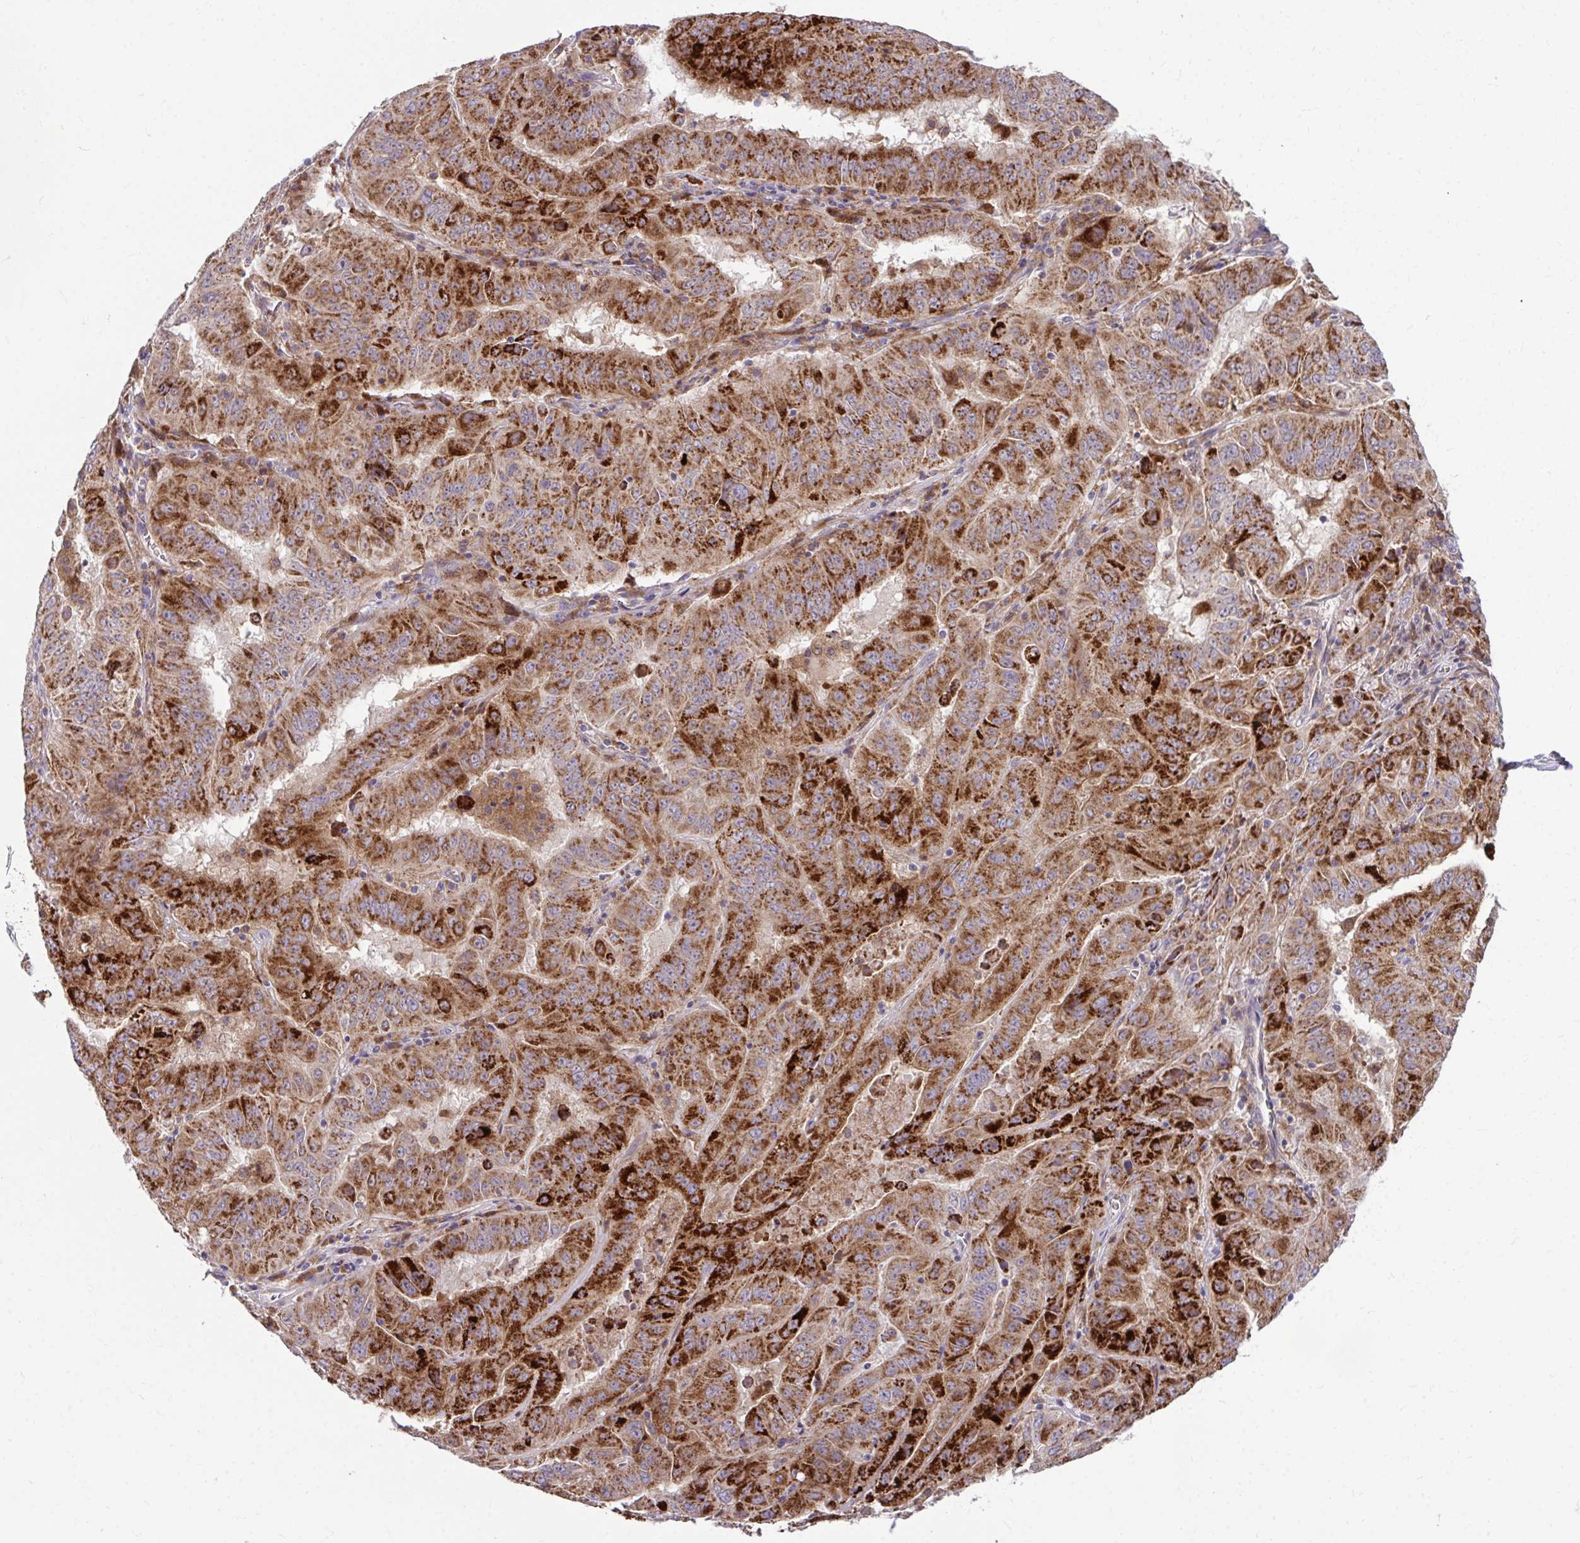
{"staining": {"intensity": "strong", "quantity": ">75%", "location": "cytoplasmic/membranous"}, "tissue": "pancreatic cancer", "cell_type": "Tumor cells", "image_type": "cancer", "snomed": [{"axis": "morphology", "description": "Adenocarcinoma, NOS"}, {"axis": "topography", "description": "Pancreas"}], "caption": "DAB (3,3'-diaminobenzidine) immunohistochemical staining of human adenocarcinoma (pancreatic) displays strong cytoplasmic/membranous protein staining in approximately >75% of tumor cells. Nuclei are stained in blue.", "gene": "C16orf54", "patient": {"sex": "male", "age": 63}}